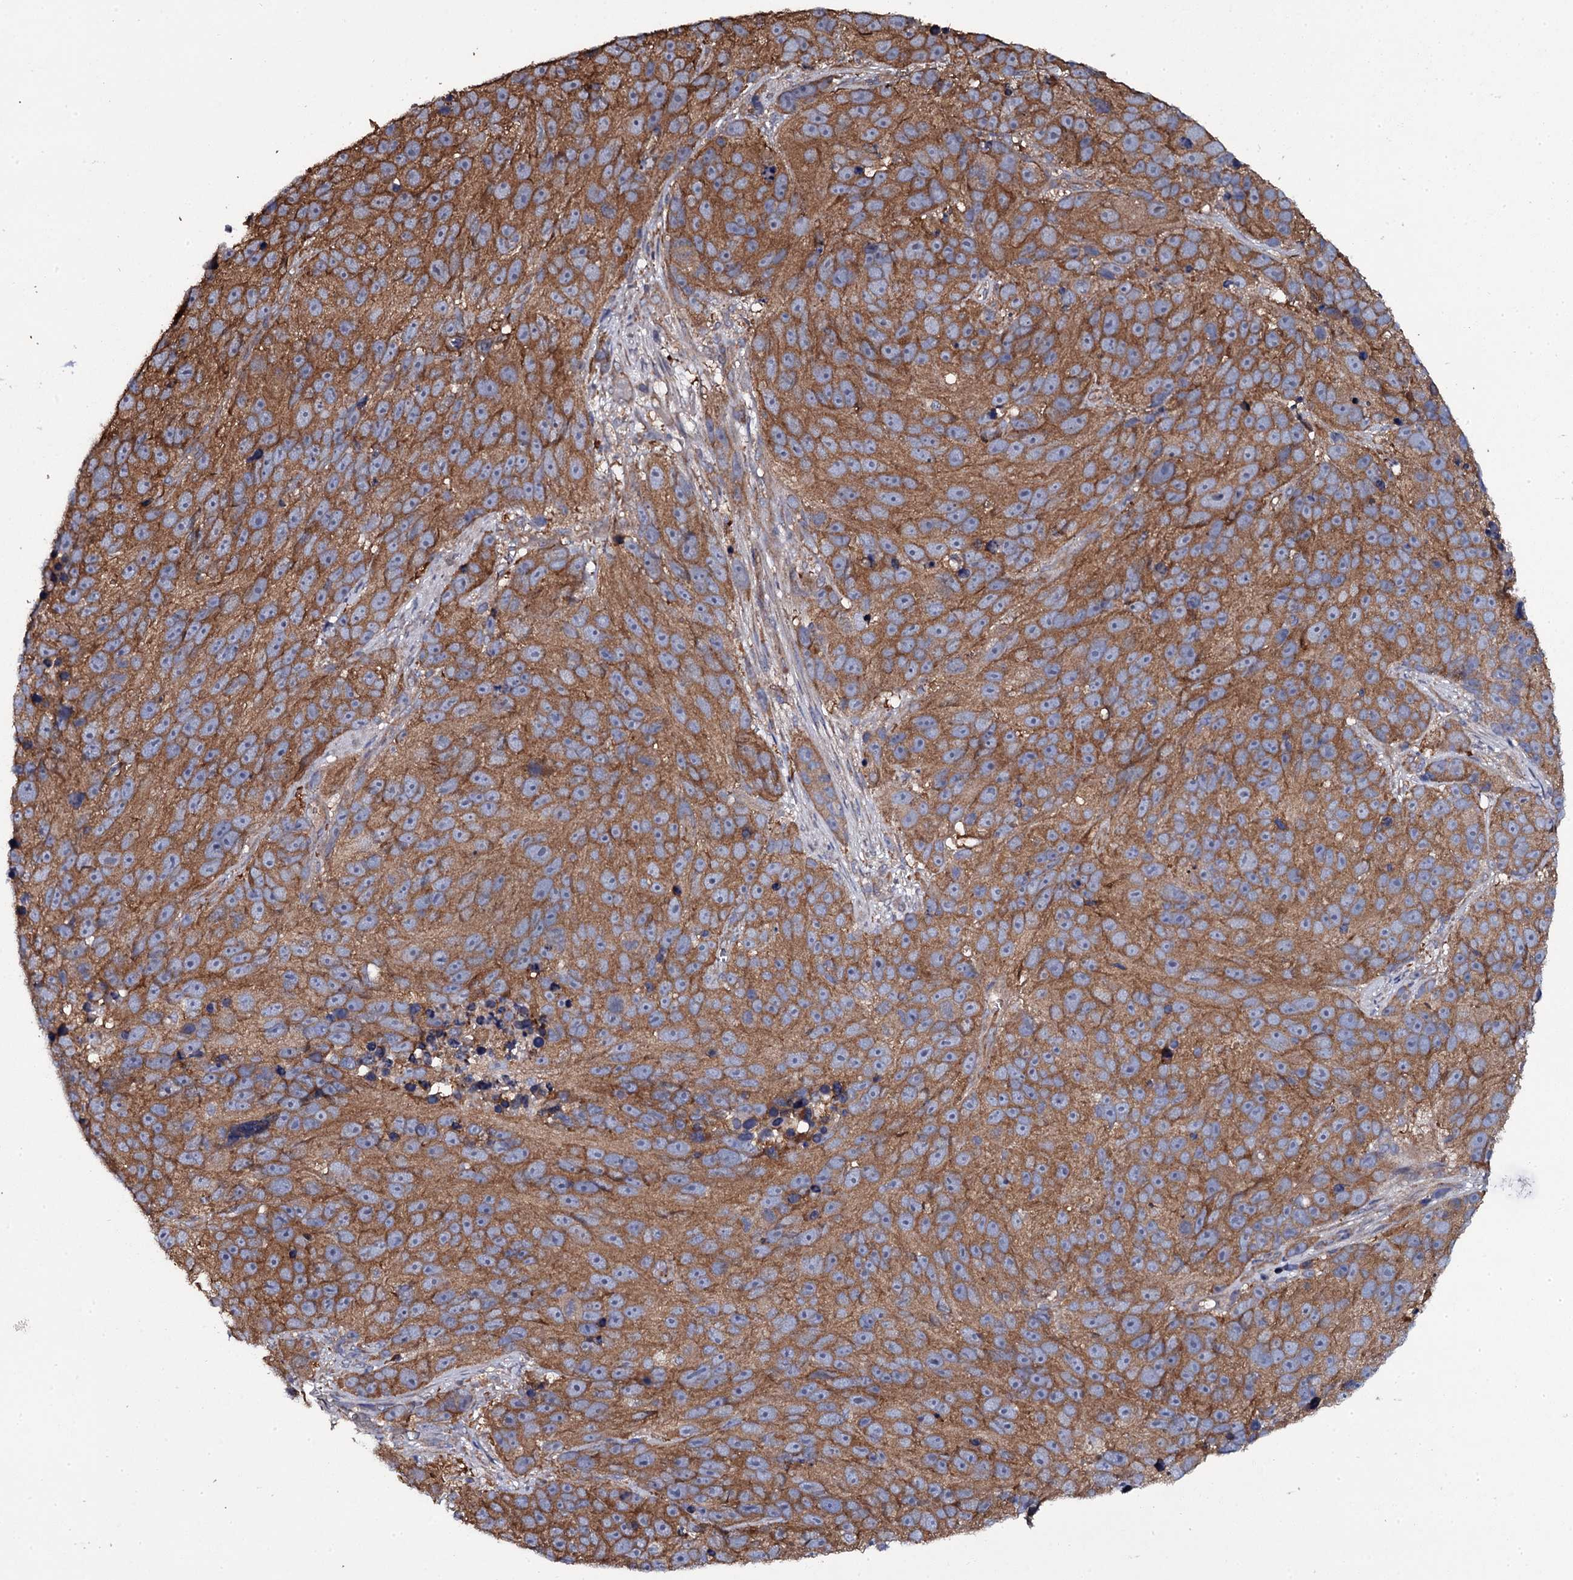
{"staining": {"intensity": "moderate", "quantity": ">75%", "location": "cytoplasmic/membranous"}, "tissue": "melanoma", "cell_type": "Tumor cells", "image_type": "cancer", "snomed": [{"axis": "morphology", "description": "Malignant melanoma, NOS"}, {"axis": "topography", "description": "Skin"}], "caption": "Approximately >75% of tumor cells in human melanoma reveal moderate cytoplasmic/membranous protein staining as visualized by brown immunohistochemical staining.", "gene": "TTC23", "patient": {"sex": "male", "age": 84}}